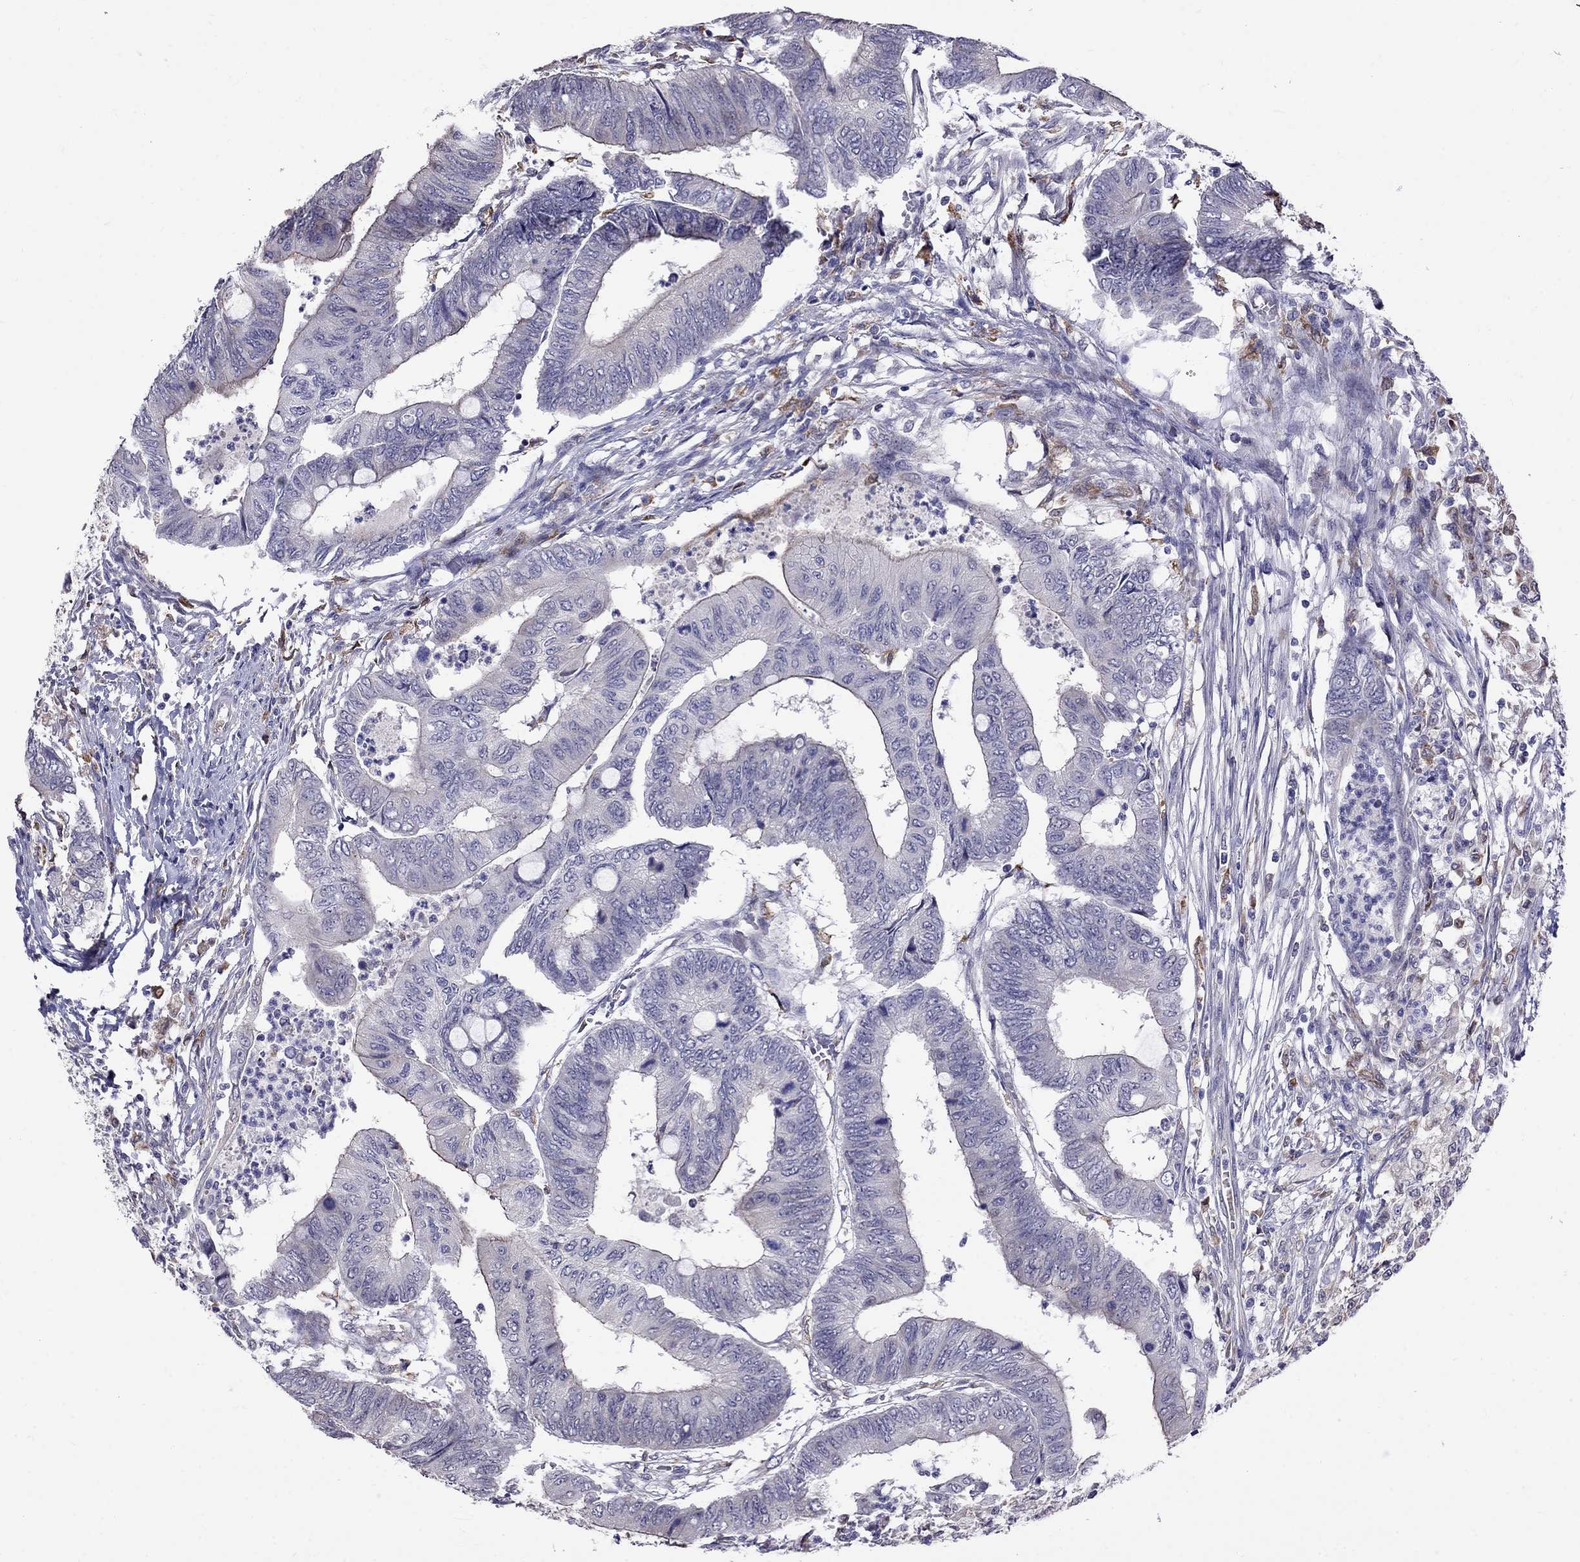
{"staining": {"intensity": "negative", "quantity": "none", "location": "none"}, "tissue": "colorectal cancer", "cell_type": "Tumor cells", "image_type": "cancer", "snomed": [{"axis": "morphology", "description": "Normal tissue, NOS"}, {"axis": "morphology", "description": "Adenocarcinoma, NOS"}, {"axis": "topography", "description": "Rectum"}, {"axis": "topography", "description": "Peripheral nerve tissue"}], "caption": "This is an immunohistochemistry micrograph of human colorectal adenocarcinoma. There is no expression in tumor cells.", "gene": "ADAM28", "patient": {"sex": "male", "age": 92}}